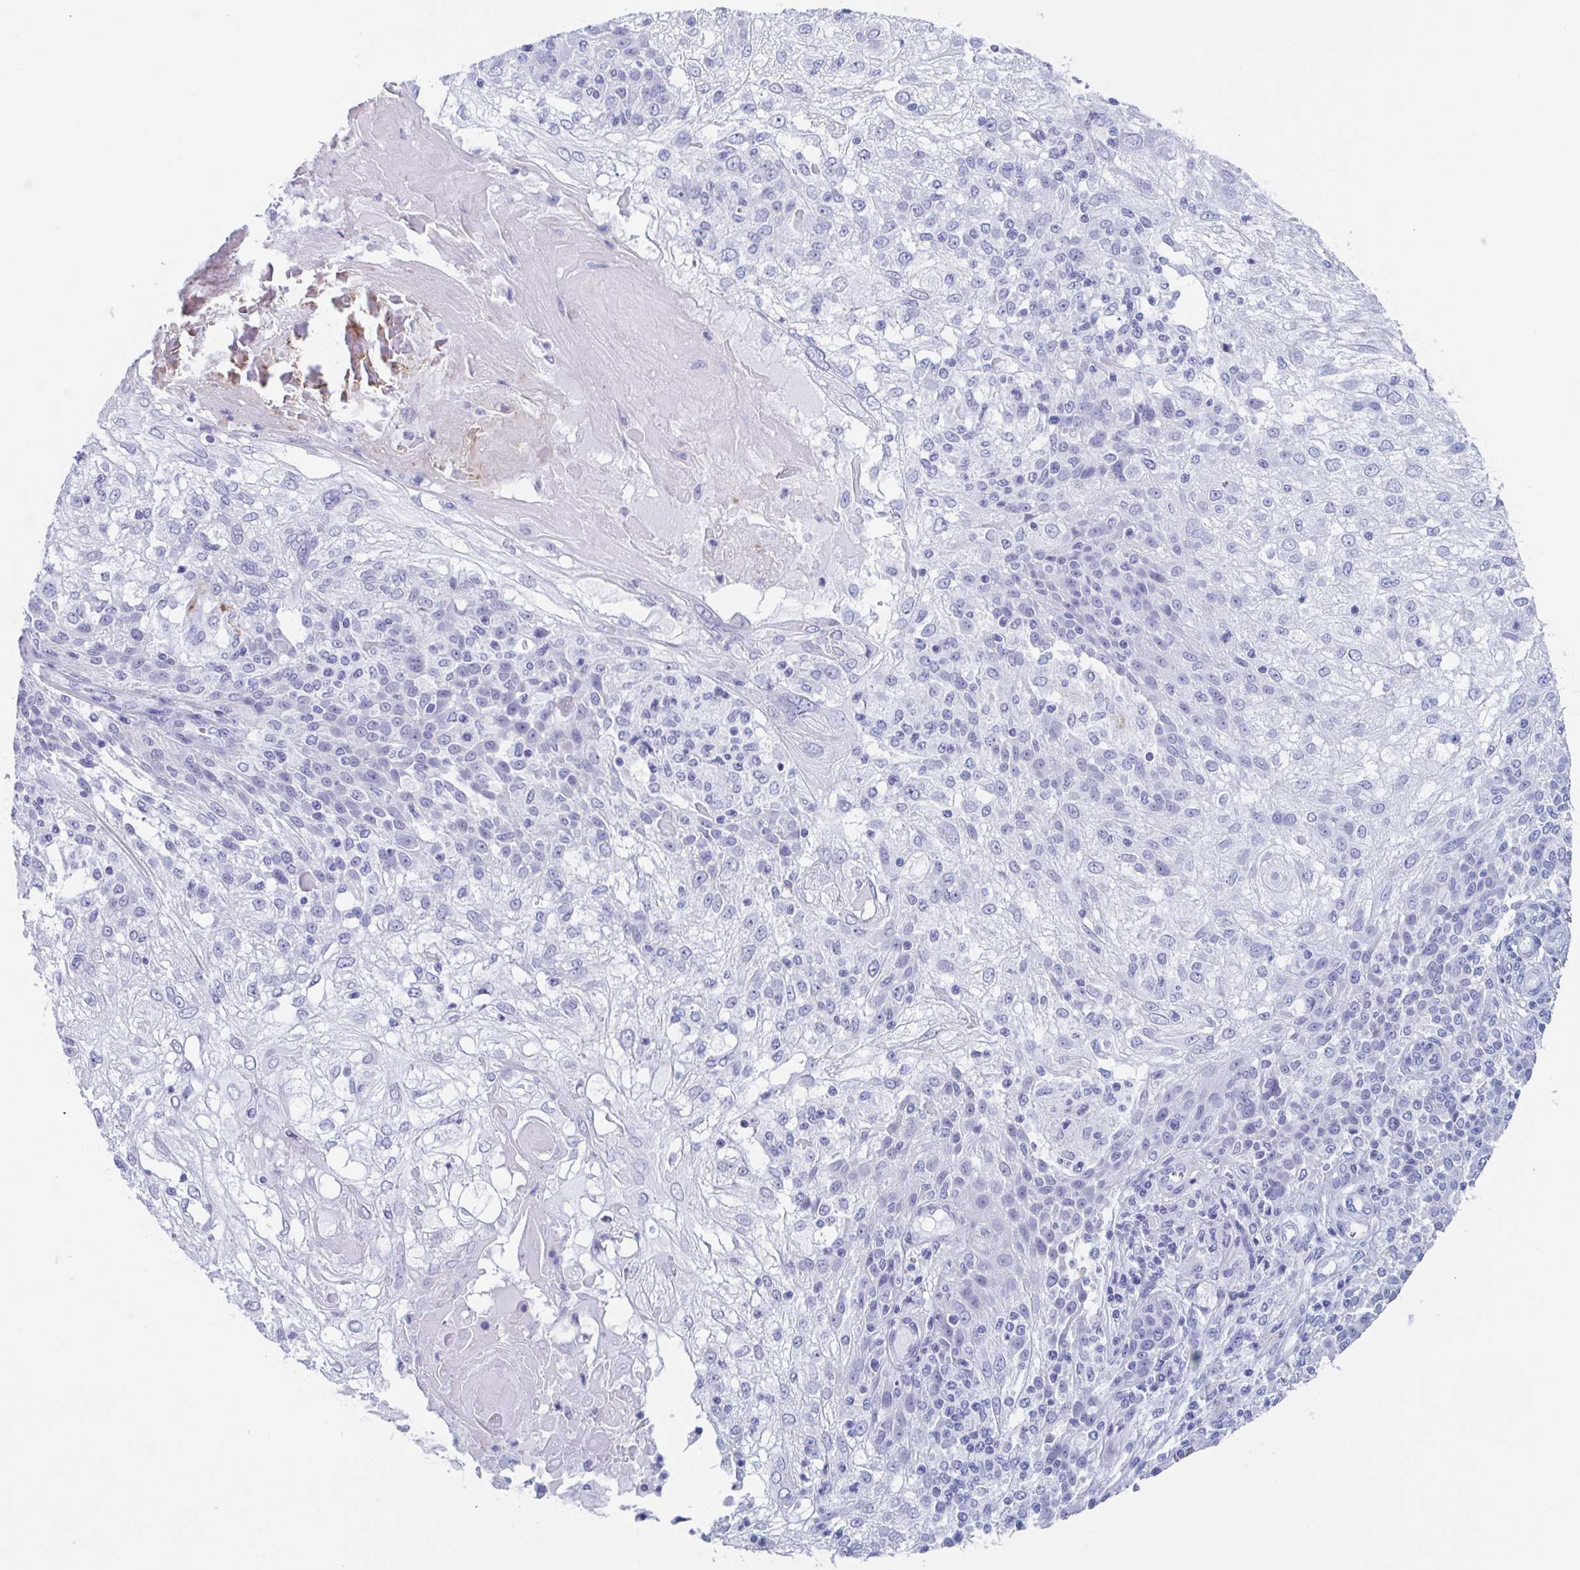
{"staining": {"intensity": "negative", "quantity": "none", "location": "none"}, "tissue": "skin cancer", "cell_type": "Tumor cells", "image_type": "cancer", "snomed": [{"axis": "morphology", "description": "Normal tissue, NOS"}, {"axis": "morphology", "description": "Squamous cell carcinoma, NOS"}, {"axis": "topography", "description": "Skin"}], "caption": "Photomicrograph shows no protein expression in tumor cells of skin cancer tissue.", "gene": "ZFP64", "patient": {"sex": "female", "age": 83}}